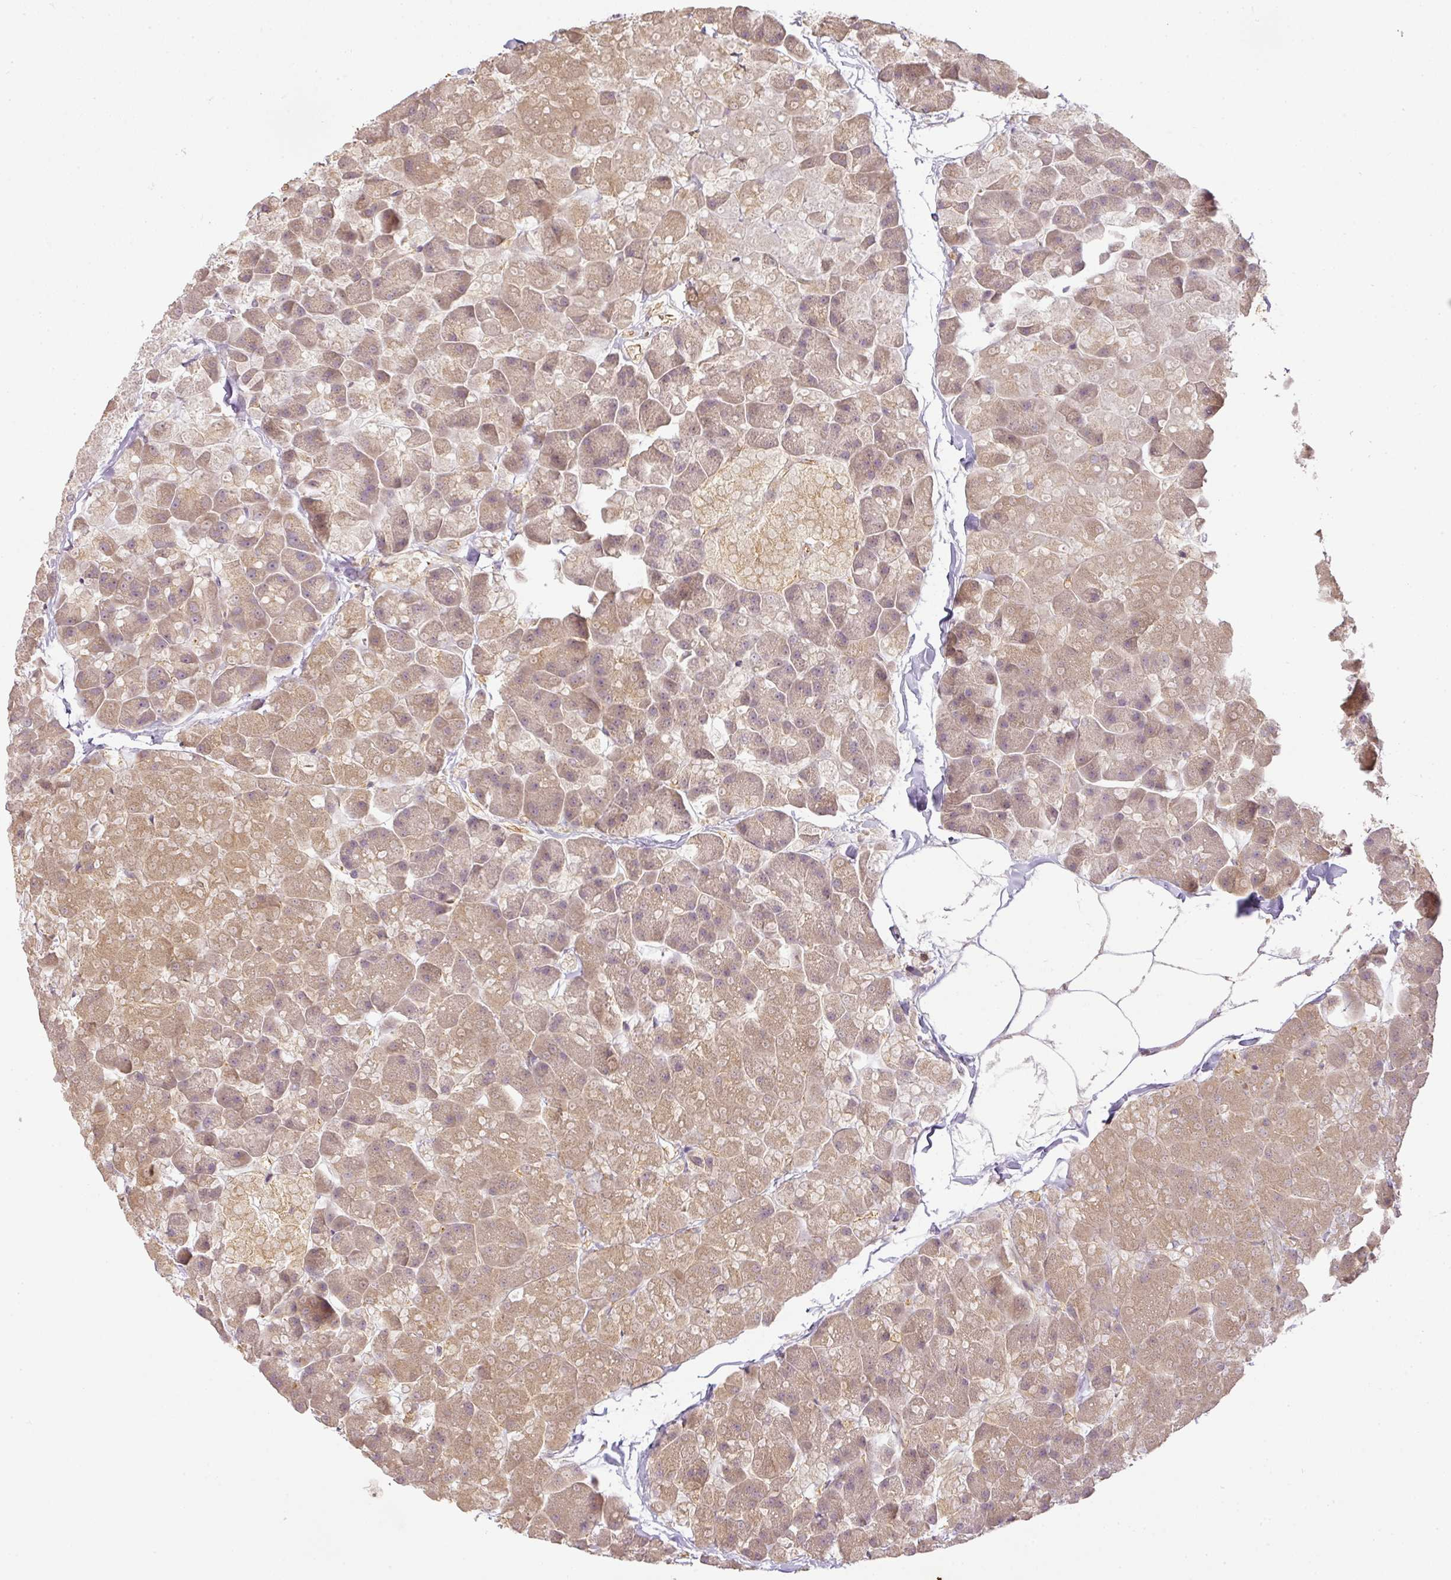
{"staining": {"intensity": "moderate", "quantity": "25%-75%", "location": "cytoplasmic/membranous"}, "tissue": "pancreas", "cell_type": "Exocrine glandular cells", "image_type": "normal", "snomed": [{"axis": "morphology", "description": "Normal tissue, NOS"}, {"axis": "topography", "description": "Pancreas"}], "caption": "The histopathology image reveals immunohistochemical staining of unremarkable pancreas. There is moderate cytoplasmic/membranous staining is appreciated in about 25%-75% of exocrine glandular cells.", "gene": "TCL1B", "patient": {"sex": "male", "age": 35}}